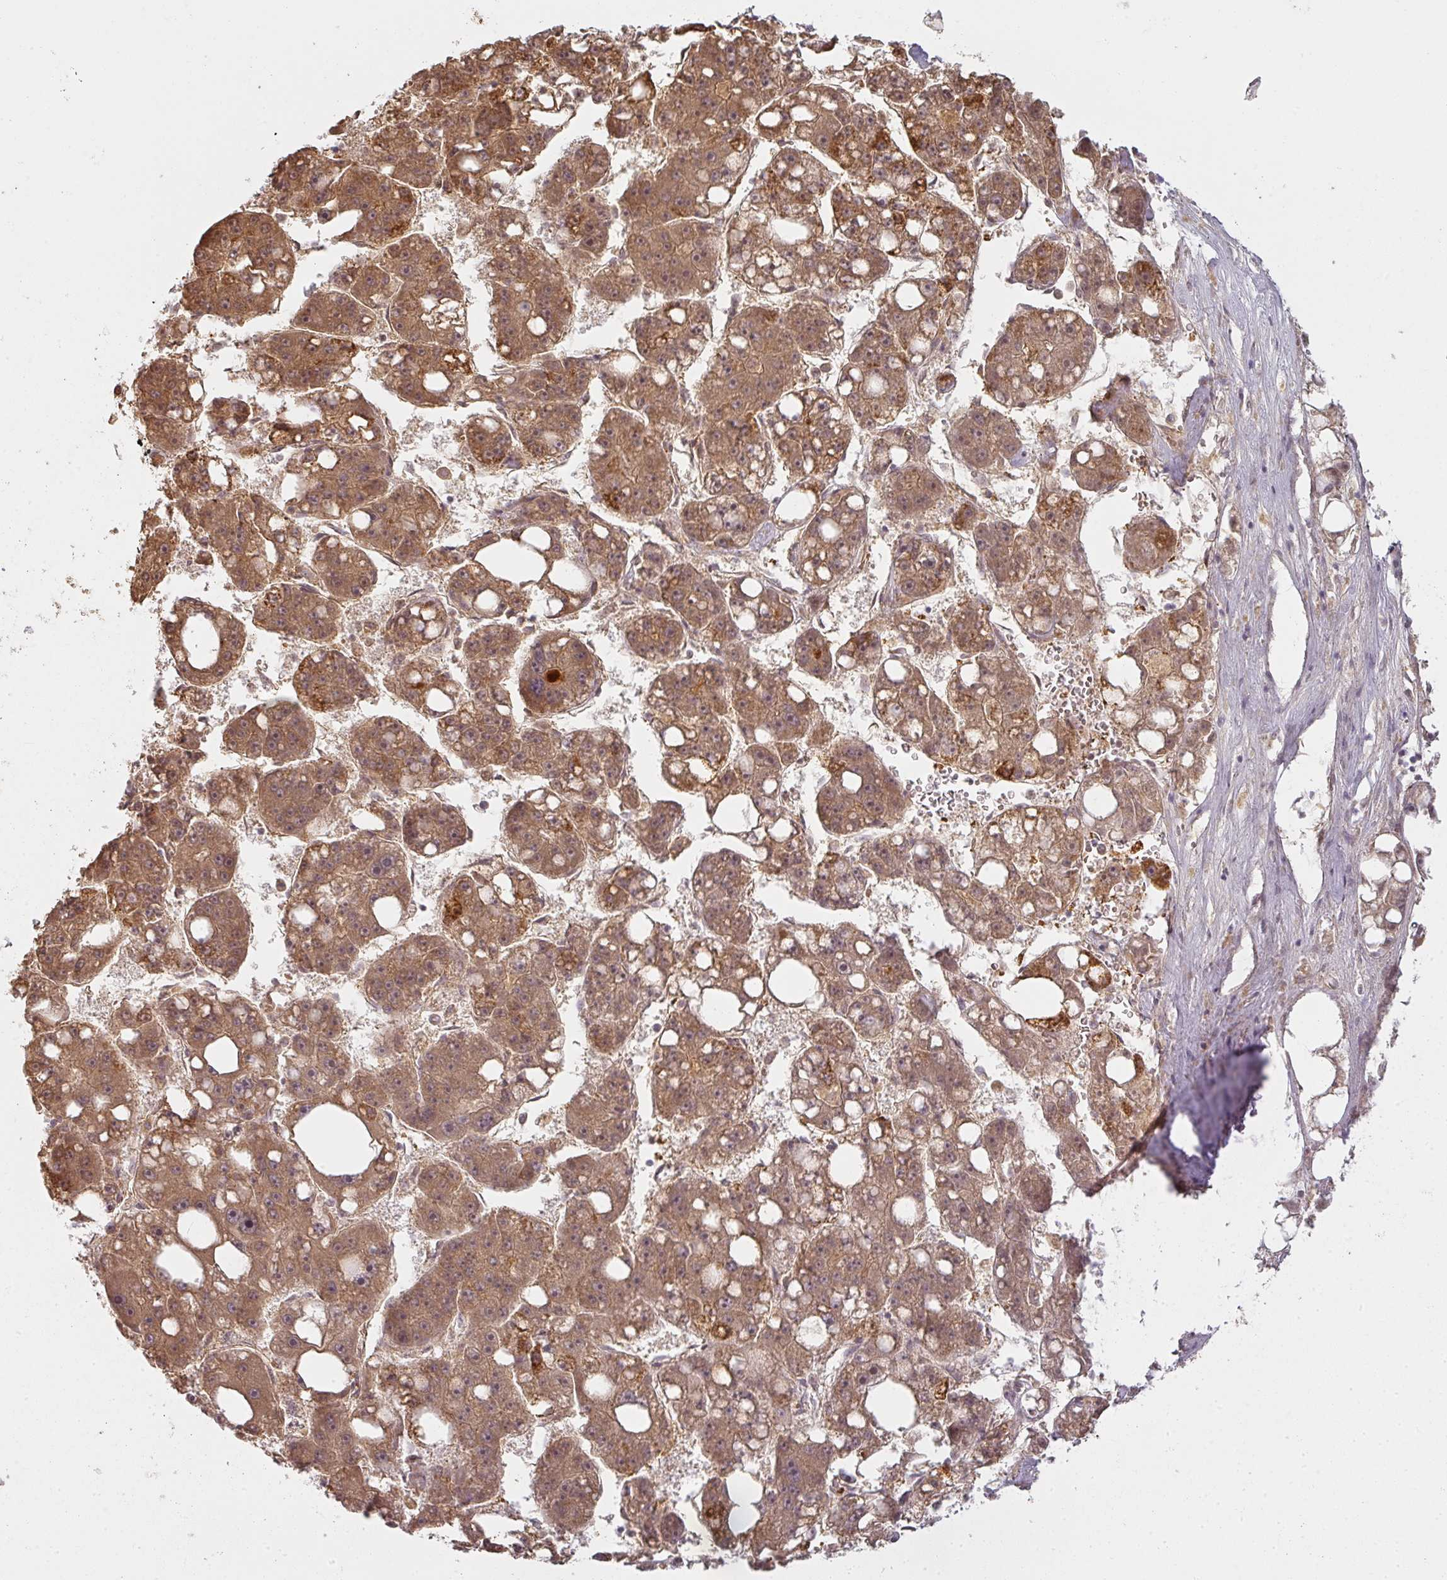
{"staining": {"intensity": "moderate", "quantity": ">75%", "location": "cytoplasmic/membranous"}, "tissue": "liver cancer", "cell_type": "Tumor cells", "image_type": "cancer", "snomed": [{"axis": "morphology", "description": "Carcinoma, Hepatocellular, NOS"}, {"axis": "topography", "description": "Liver"}], "caption": "Tumor cells demonstrate medium levels of moderate cytoplasmic/membranous positivity in approximately >75% of cells in human liver hepatocellular carcinoma.", "gene": "CNOT1", "patient": {"sex": "female", "age": 61}}